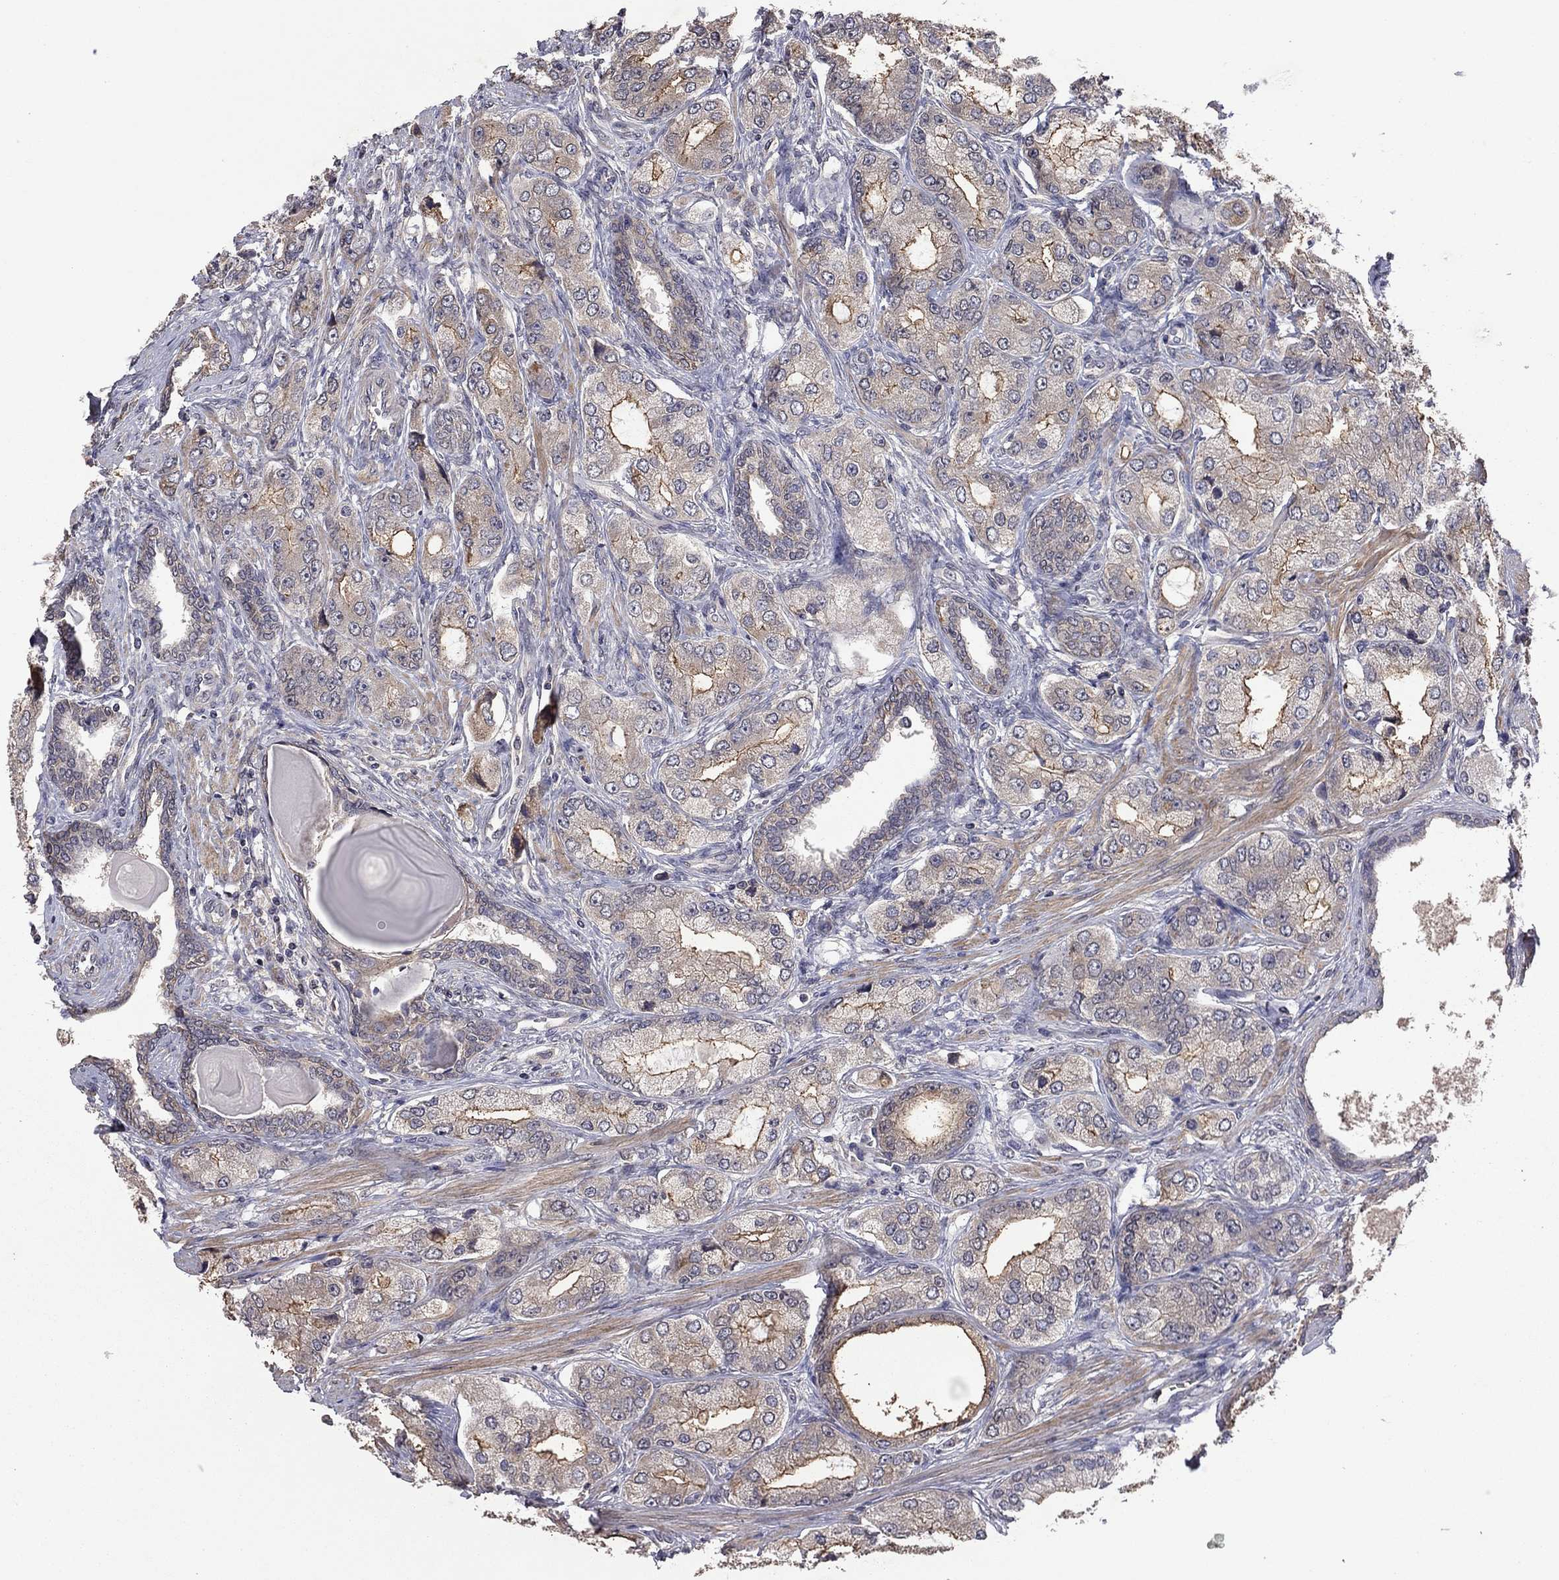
{"staining": {"intensity": "moderate", "quantity": "25%-75%", "location": "cytoplasmic/membranous"}, "tissue": "prostate cancer", "cell_type": "Tumor cells", "image_type": "cancer", "snomed": [{"axis": "morphology", "description": "Adenocarcinoma, Low grade"}, {"axis": "topography", "description": "Prostate"}], "caption": "Immunohistochemistry (DAB) staining of prostate cancer displays moderate cytoplasmic/membranous protein expression in about 25%-75% of tumor cells.", "gene": "TSNARE1", "patient": {"sex": "male", "age": 69}}